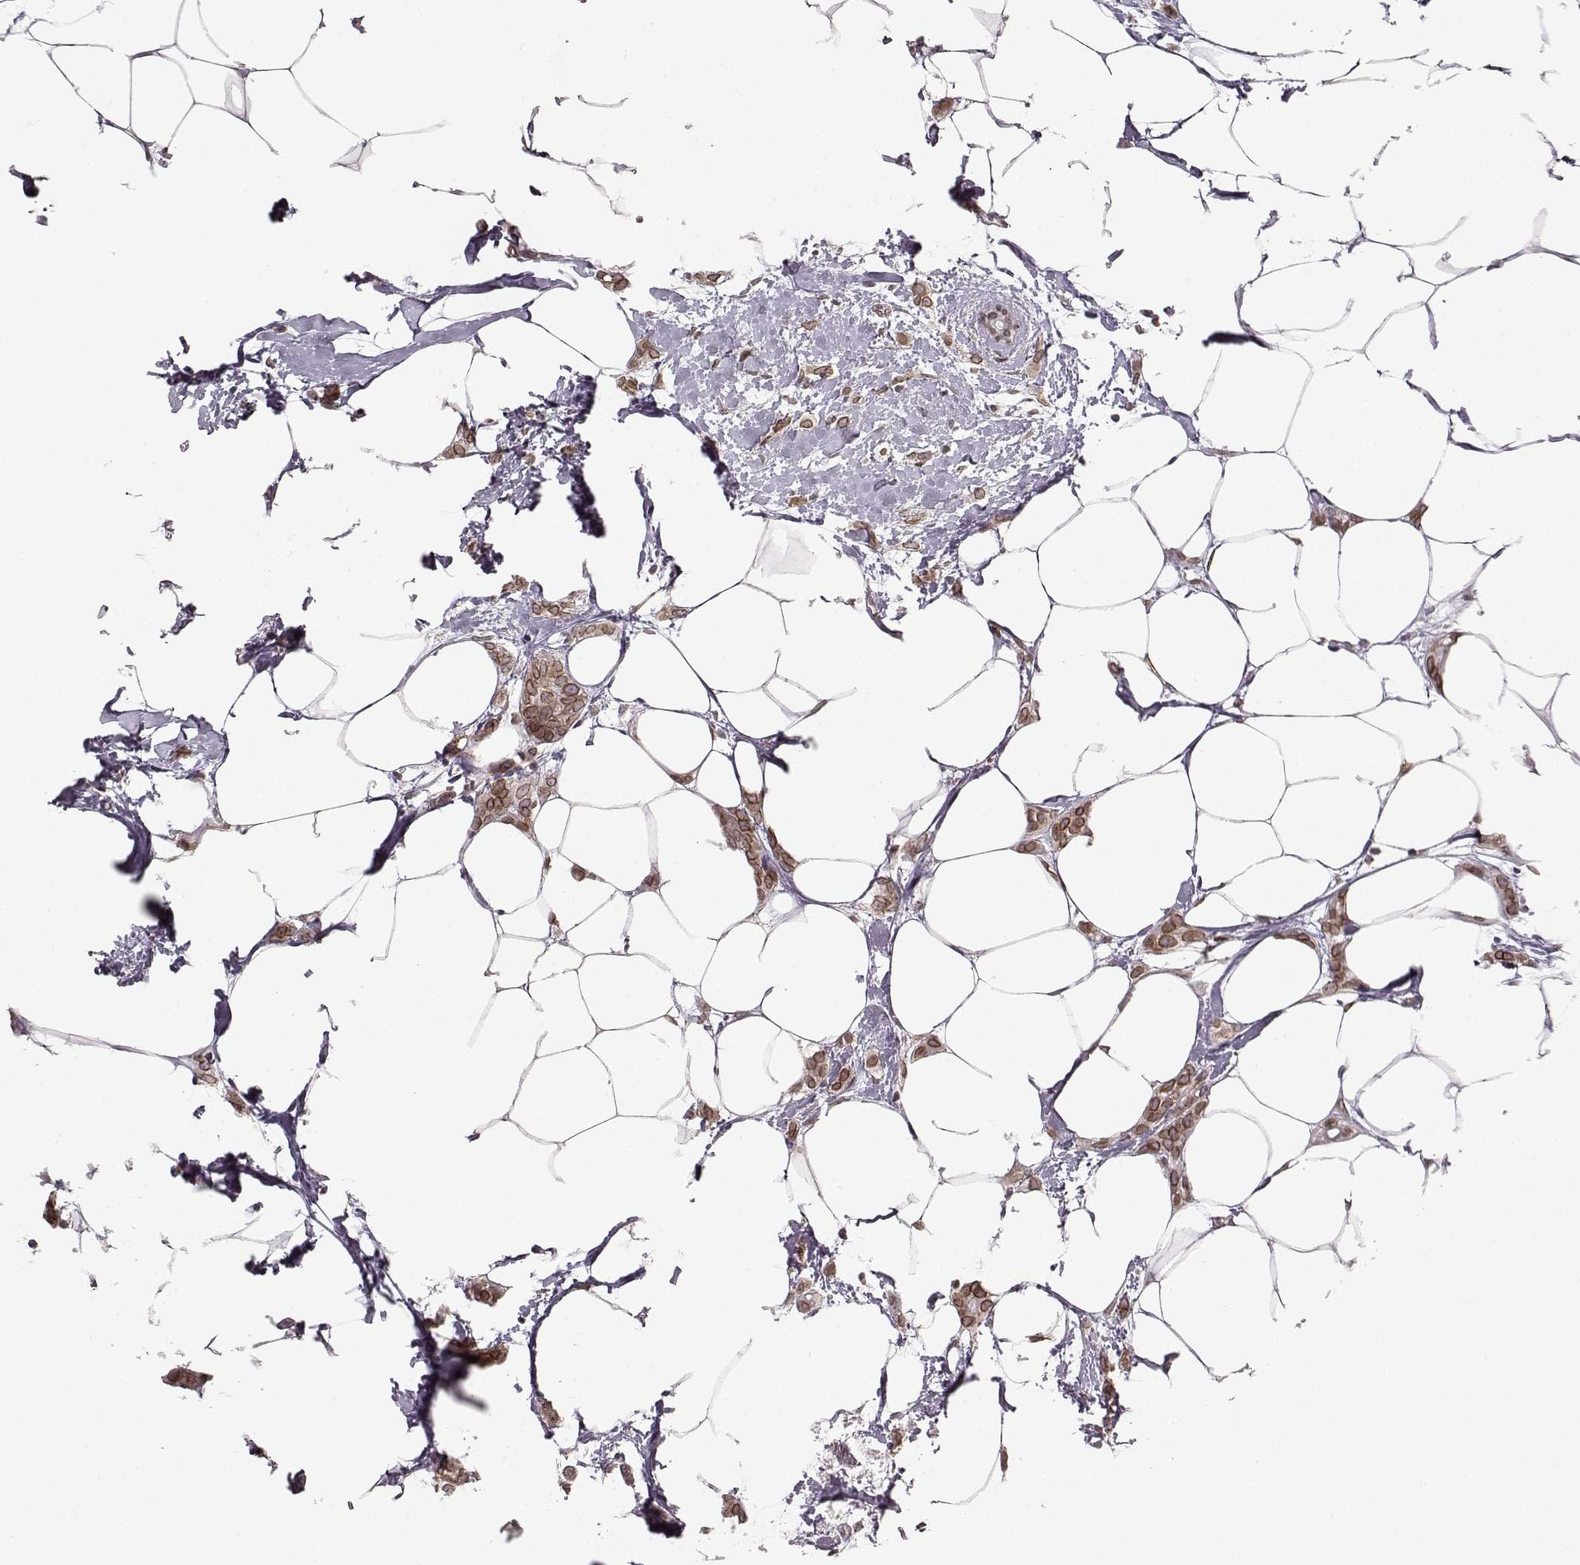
{"staining": {"intensity": "moderate", "quantity": ">75%", "location": "cytoplasmic/membranous,nuclear"}, "tissue": "breast cancer", "cell_type": "Tumor cells", "image_type": "cancer", "snomed": [{"axis": "morphology", "description": "Duct carcinoma"}, {"axis": "topography", "description": "Breast"}], "caption": "An IHC image of tumor tissue is shown. Protein staining in brown labels moderate cytoplasmic/membranous and nuclear positivity in breast infiltrating ductal carcinoma within tumor cells.", "gene": "DCAF12", "patient": {"sex": "female", "age": 40}}